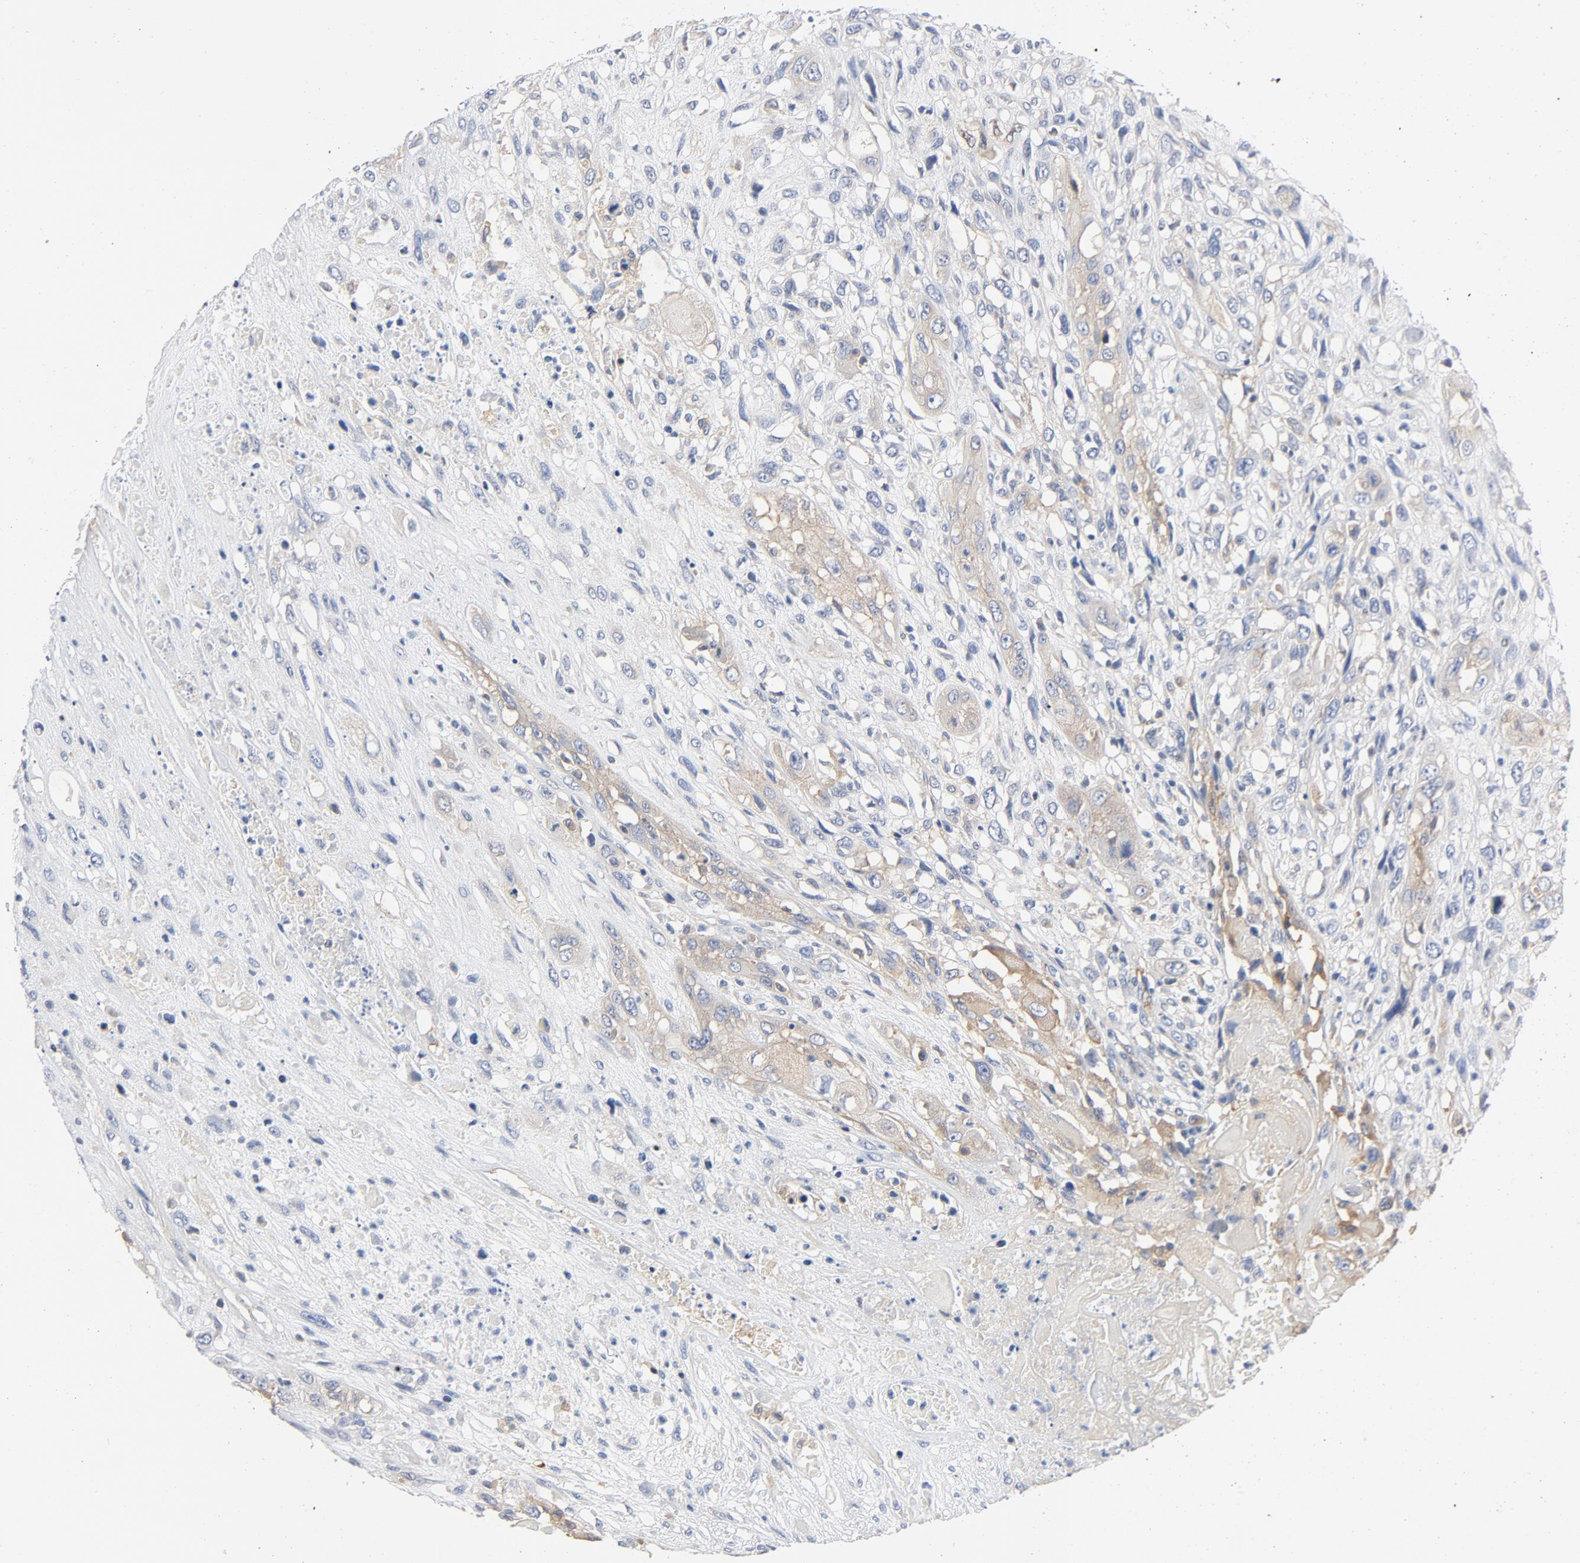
{"staining": {"intensity": "weak", "quantity": ">75%", "location": "cytoplasmic/membranous"}, "tissue": "head and neck cancer", "cell_type": "Tumor cells", "image_type": "cancer", "snomed": [{"axis": "morphology", "description": "Necrosis, NOS"}, {"axis": "morphology", "description": "Neoplasm, malignant, NOS"}, {"axis": "topography", "description": "Salivary gland"}, {"axis": "topography", "description": "Head-Neck"}], "caption": "Approximately >75% of tumor cells in head and neck cancer (malignant neoplasm) display weak cytoplasmic/membranous protein staining as visualized by brown immunohistochemical staining.", "gene": "SRC", "patient": {"sex": "male", "age": 43}}